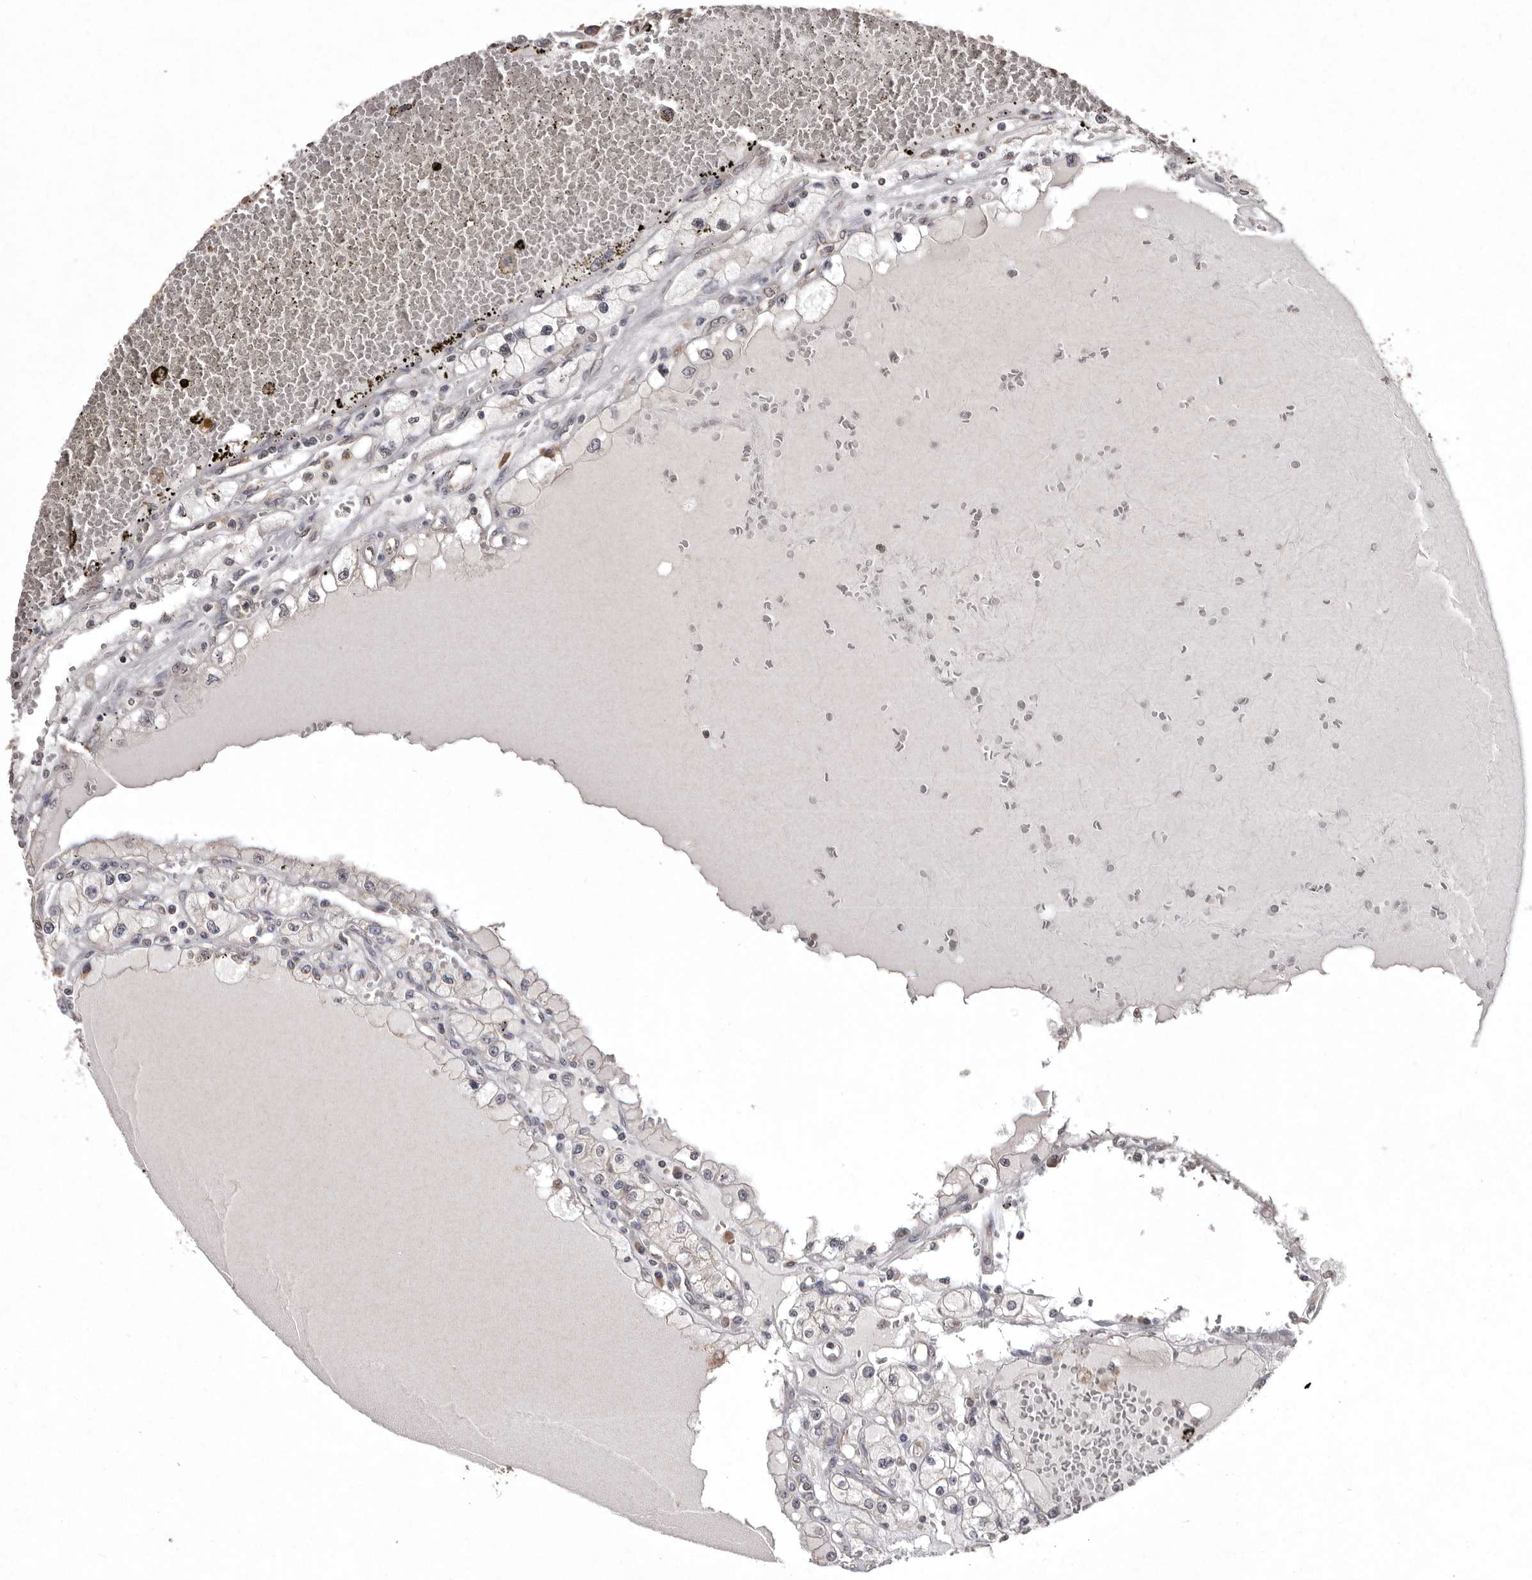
{"staining": {"intensity": "negative", "quantity": "none", "location": "none"}, "tissue": "renal cancer", "cell_type": "Tumor cells", "image_type": "cancer", "snomed": [{"axis": "morphology", "description": "Adenocarcinoma, NOS"}, {"axis": "topography", "description": "Kidney"}], "caption": "This is an immunohistochemistry (IHC) micrograph of human renal cancer (adenocarcinoma). There is no staining in tumor cells.", "gene": "DARS1", "patient": {"sex": "male", "age": 56}}